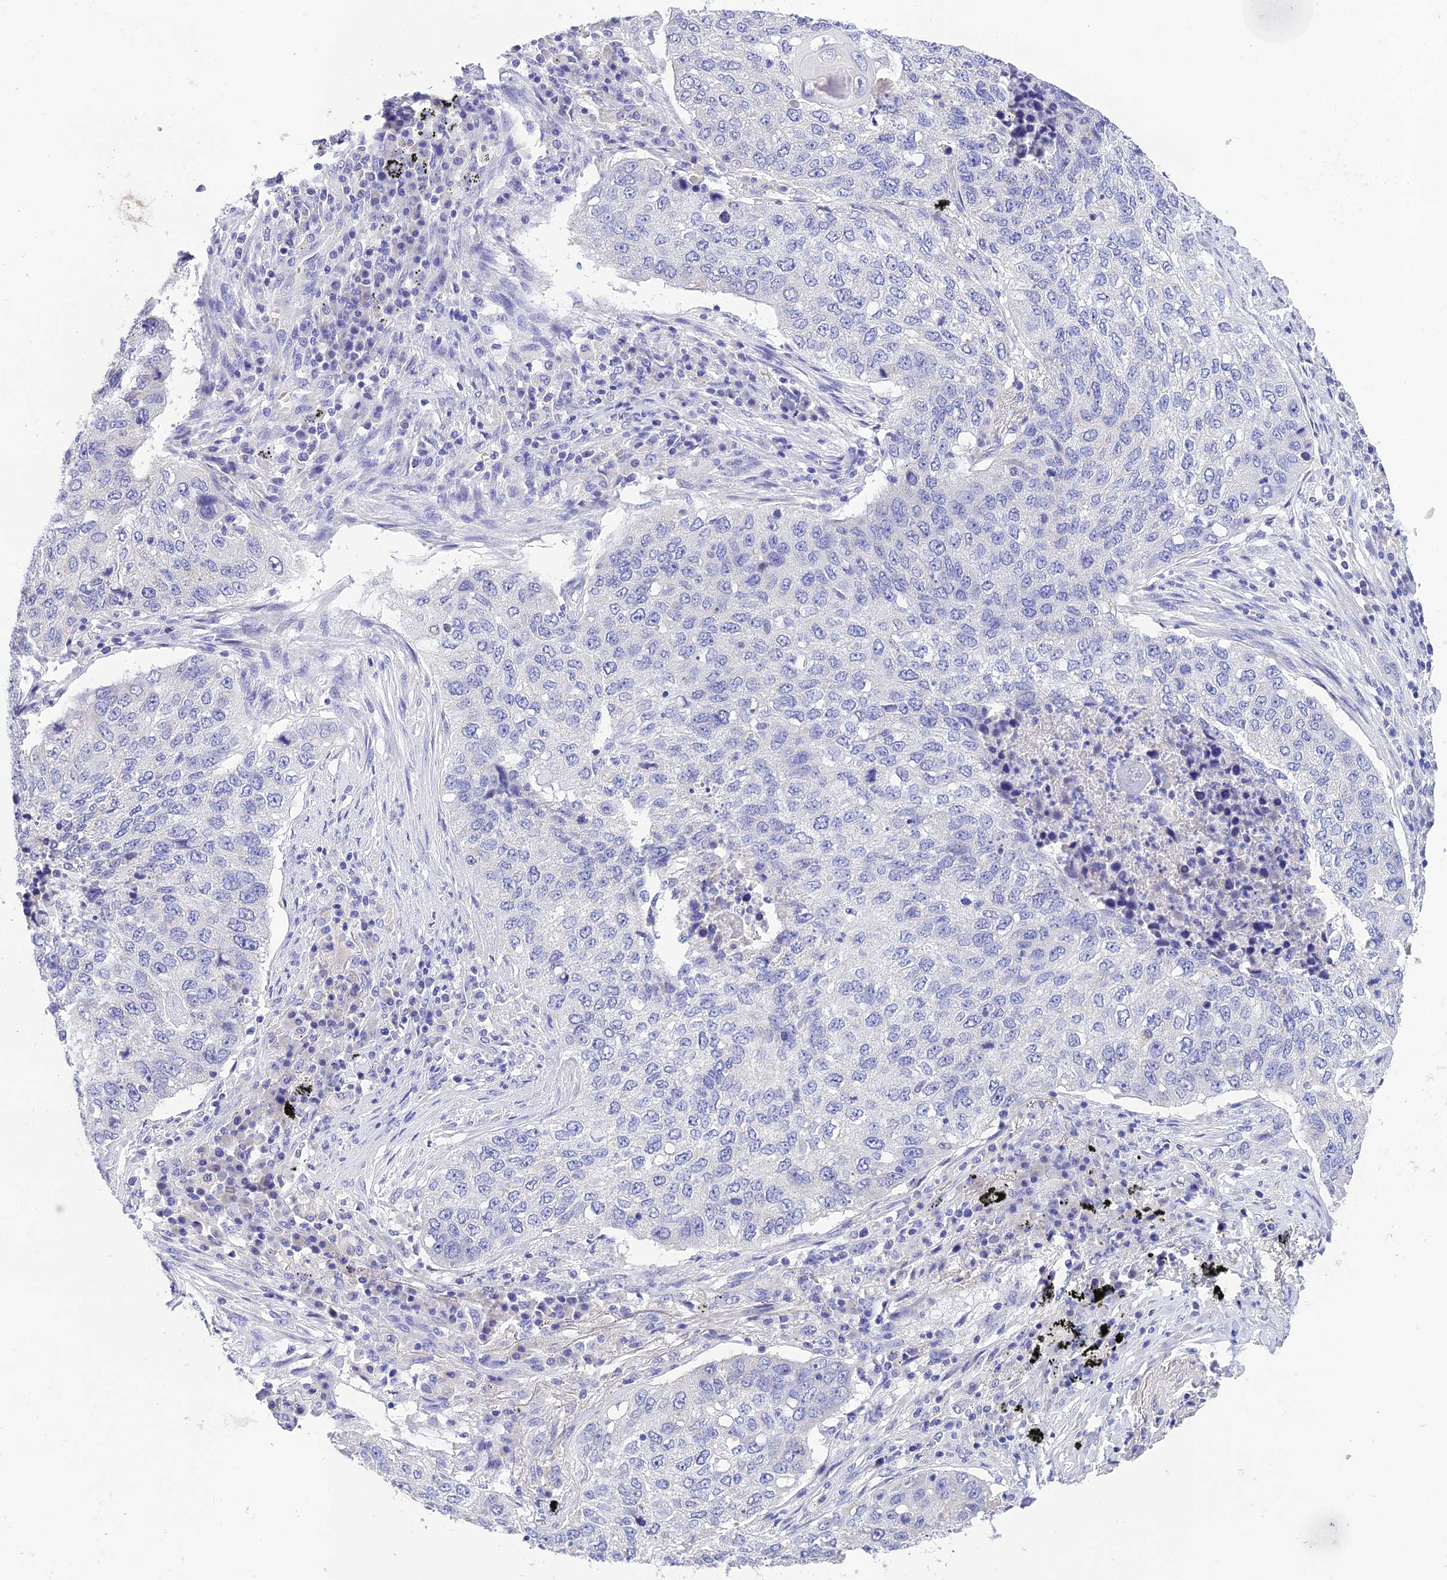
{"staining": {"intensity": "negative", "quantity": "none", "location": "none"}, "tissue": "lung cancer", "cell_type": "Tumor cells", "image_type": "cancer", "snomed": [{"axis": "morphology", "description": "Squamous cell carcinoma, NOS"}, {"axis": "topography", "description": "Lung"}], "caption": "Immunohistochemistry (IHC) histopathology image of human lung squamous cell carcinoma stained for a protein (brown), which exhibits no expression in tumor cells. (Stains: DAB (3,3'-diaminobenzidine) immunohistochemistry with hematoxylin counter stain, Microscopy: brightfield microscopy at high magnification).", "gene": "MS4A5", "patient": {"sex": "female", "age": 63}}